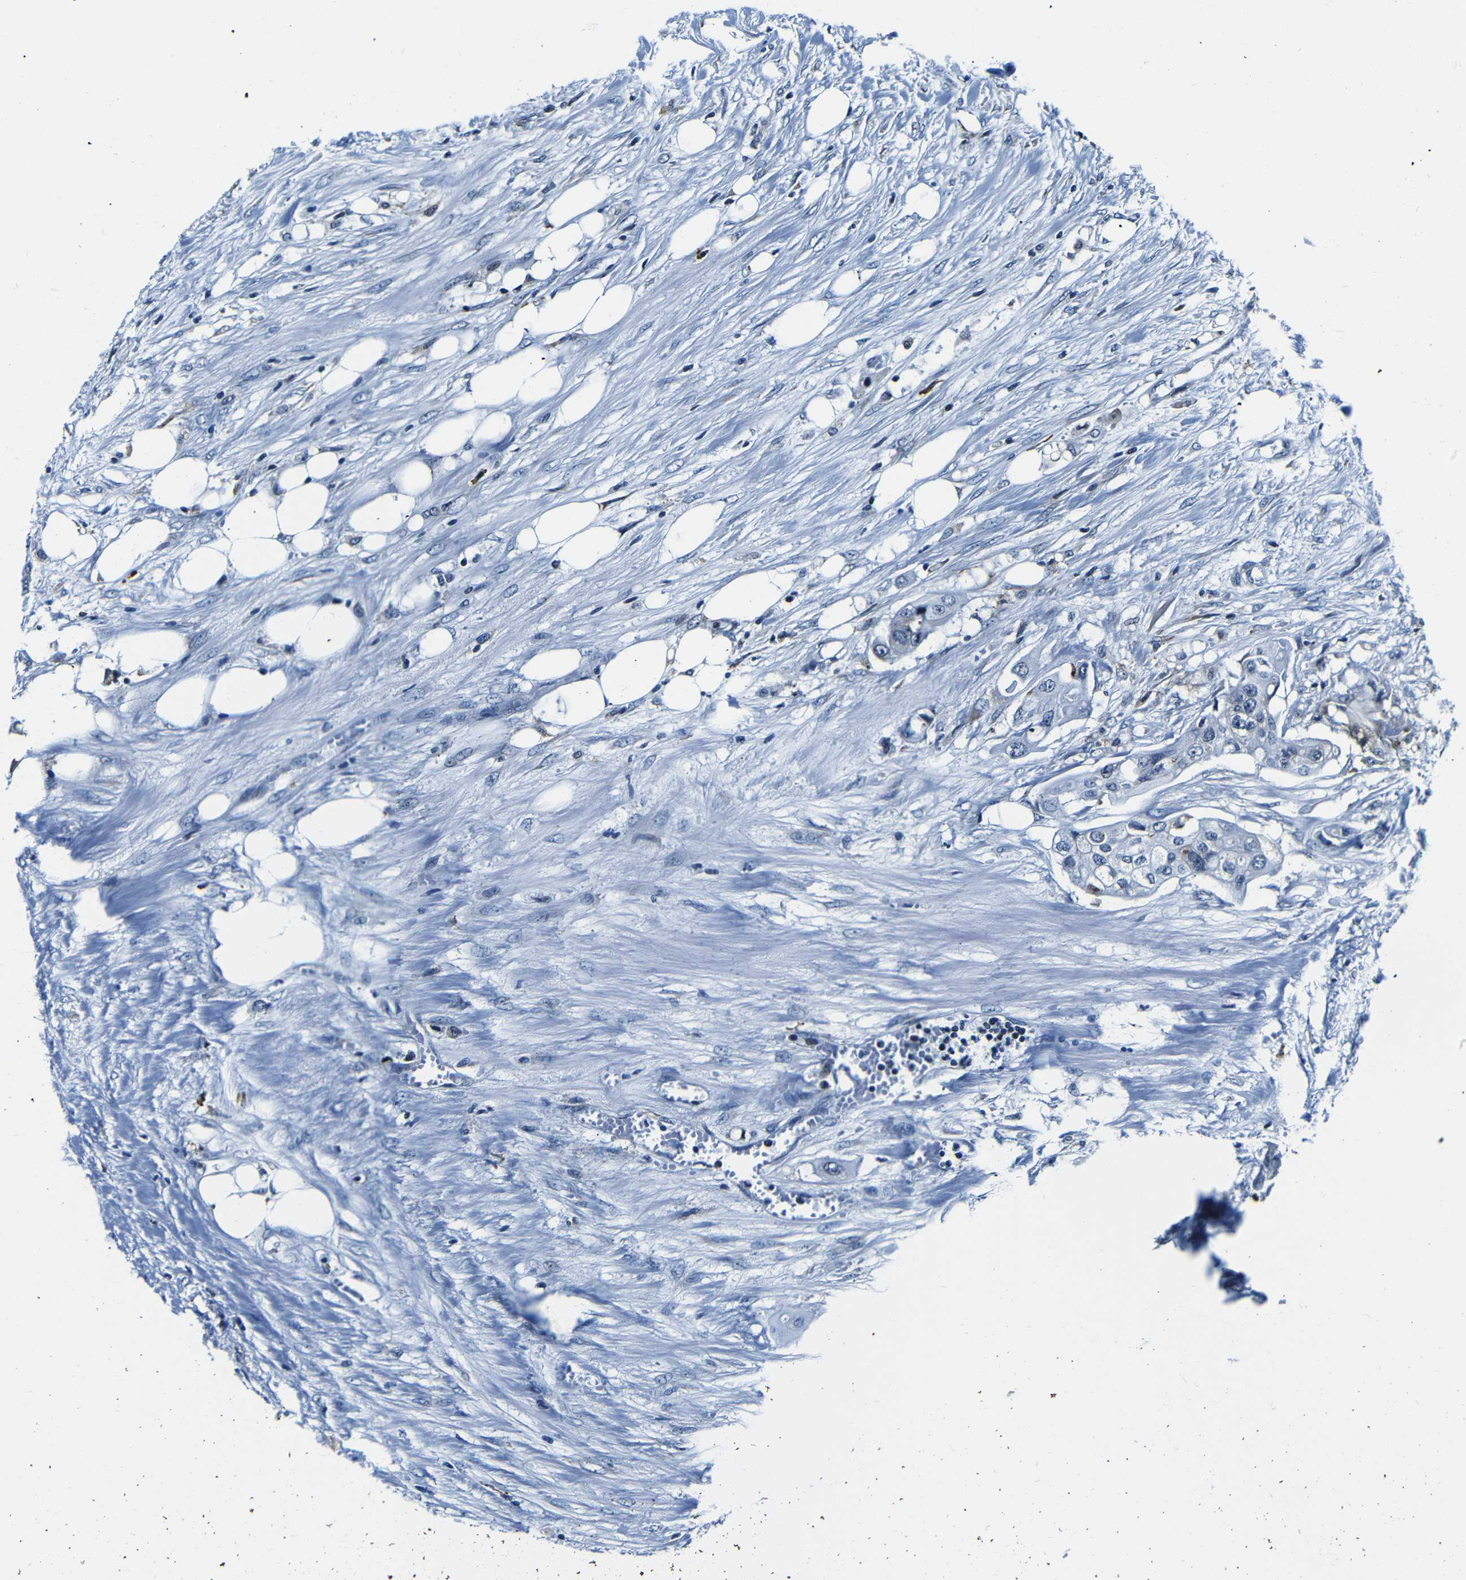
{"staining": {"intensity": "negative", "quantity": "none", "location": "none"}, "tissue": "colorectal cancer", "cell_type": "Tumor cells", "image_type": "cancer", "snomed": [{"axis": "morphology", "description": "Adenocarcinoma, NOS"}, {"axis": "topography", "description": "Colon"}], "caption": "A photomicrograph of human colorectal cancer (adenocarcinoma) is negative for staining in tumor cells. (DAB (3,3'-diaminobenzidine) immunohistochemistry (IHC) visualized using brightfield microscopy, high magnification).", "gene": "NCBP3", "patient": {"sex": "female", "age": 57}}